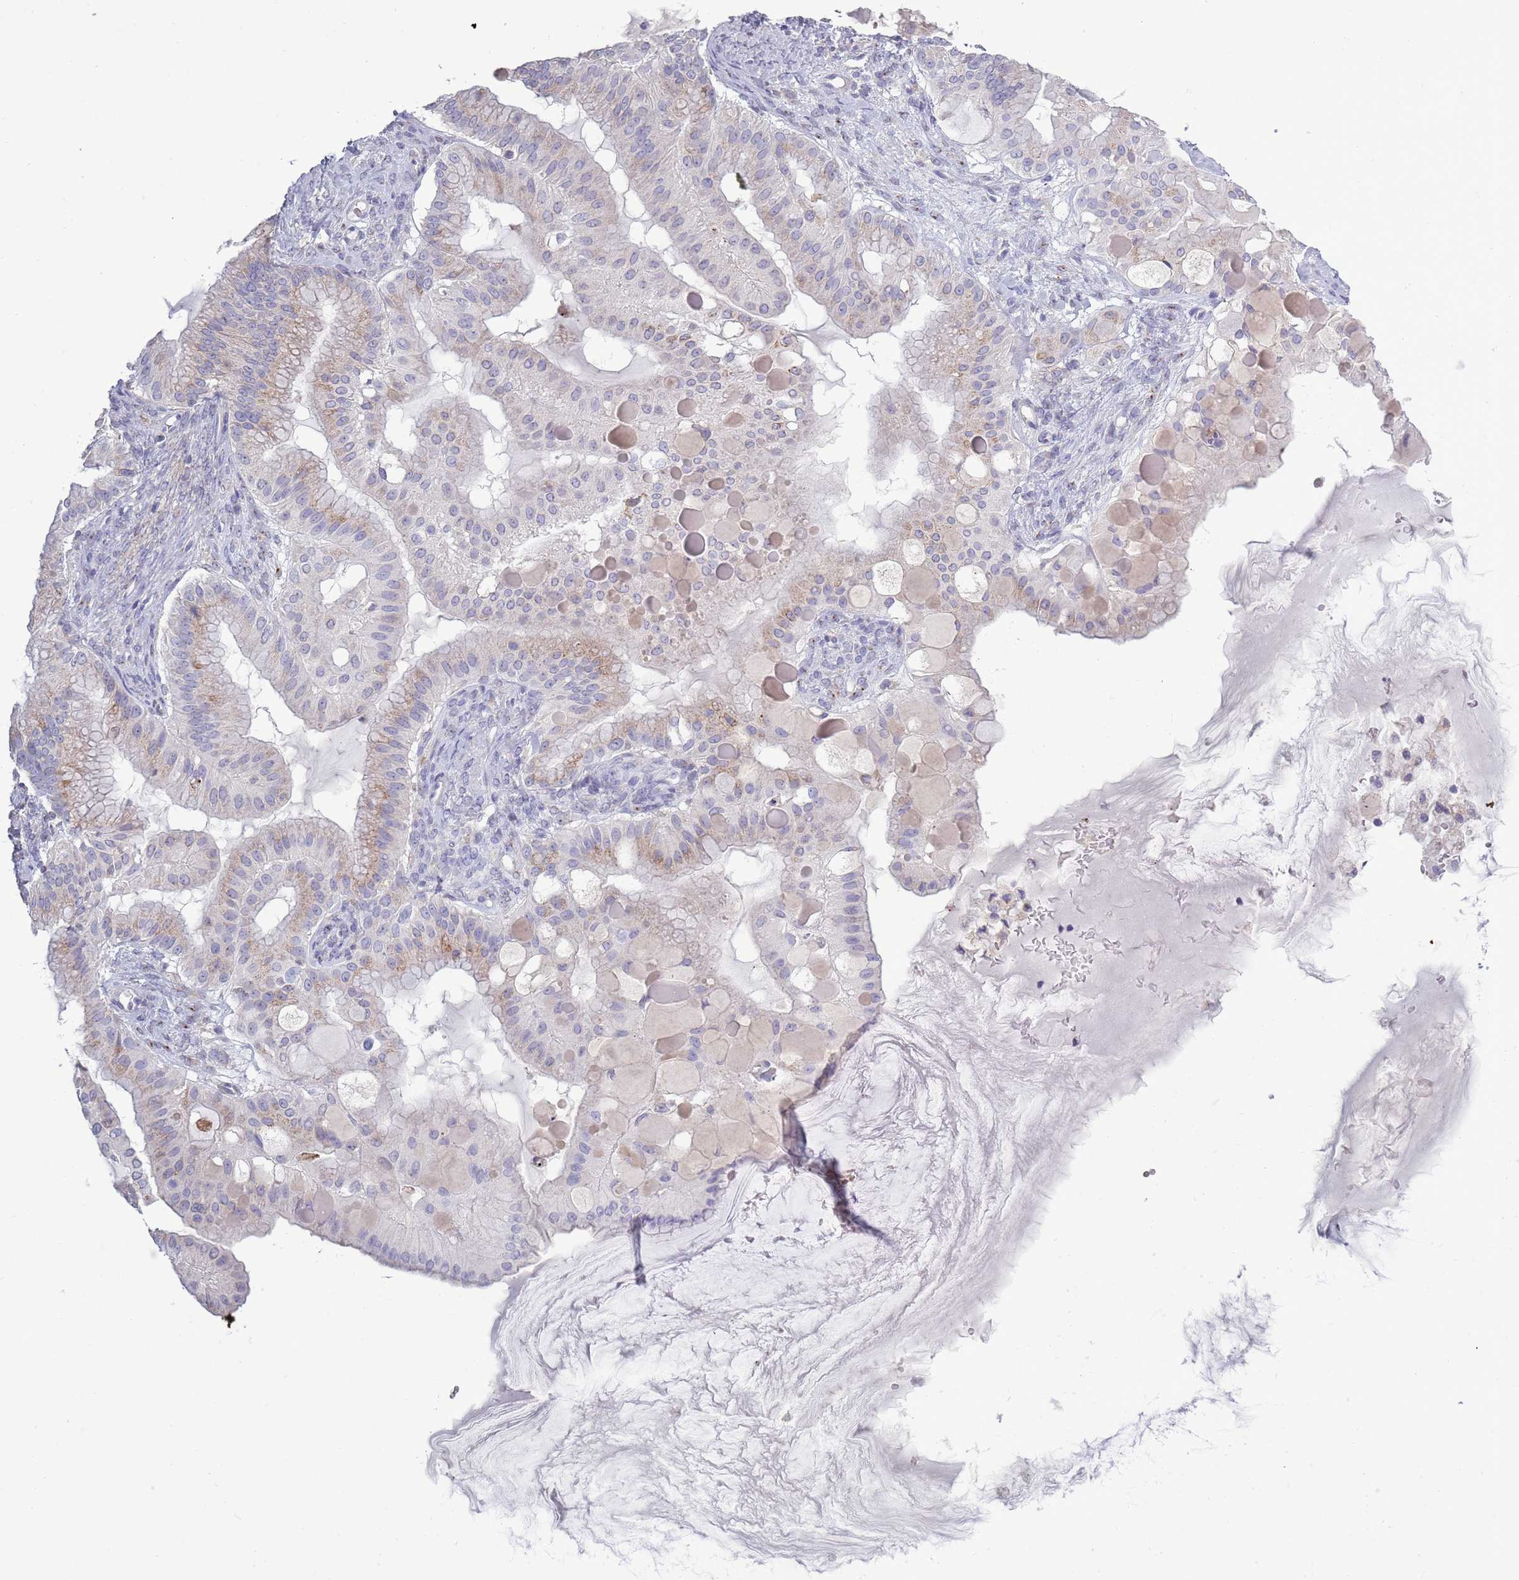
{"staining": {"intensity": "moderate", "quantity": "25%-75%", "location": "cytoplasmic/membranous"}, "tissue": "ovarian cancer", "cell_type": "Tumor cells", "image_type": "cancer", "snomed": [{"axis": "morphology", "description": "Cystadenocarcinoma, mucinous, NOS"}, {"axis": "topography", "description": "Ovary"}], "caption": "A high-resolution histopathology image shows immunohistochemistry (IHC) staining of ovarian cancer (mucinous cystadenocarcinoma), which demonstrates moderate cytoplasmic/membranous expression in approximately 25%-75% of tumor cells.", "gene": "ACSBG1", "patient": {"sex": "female", "age": 61}}